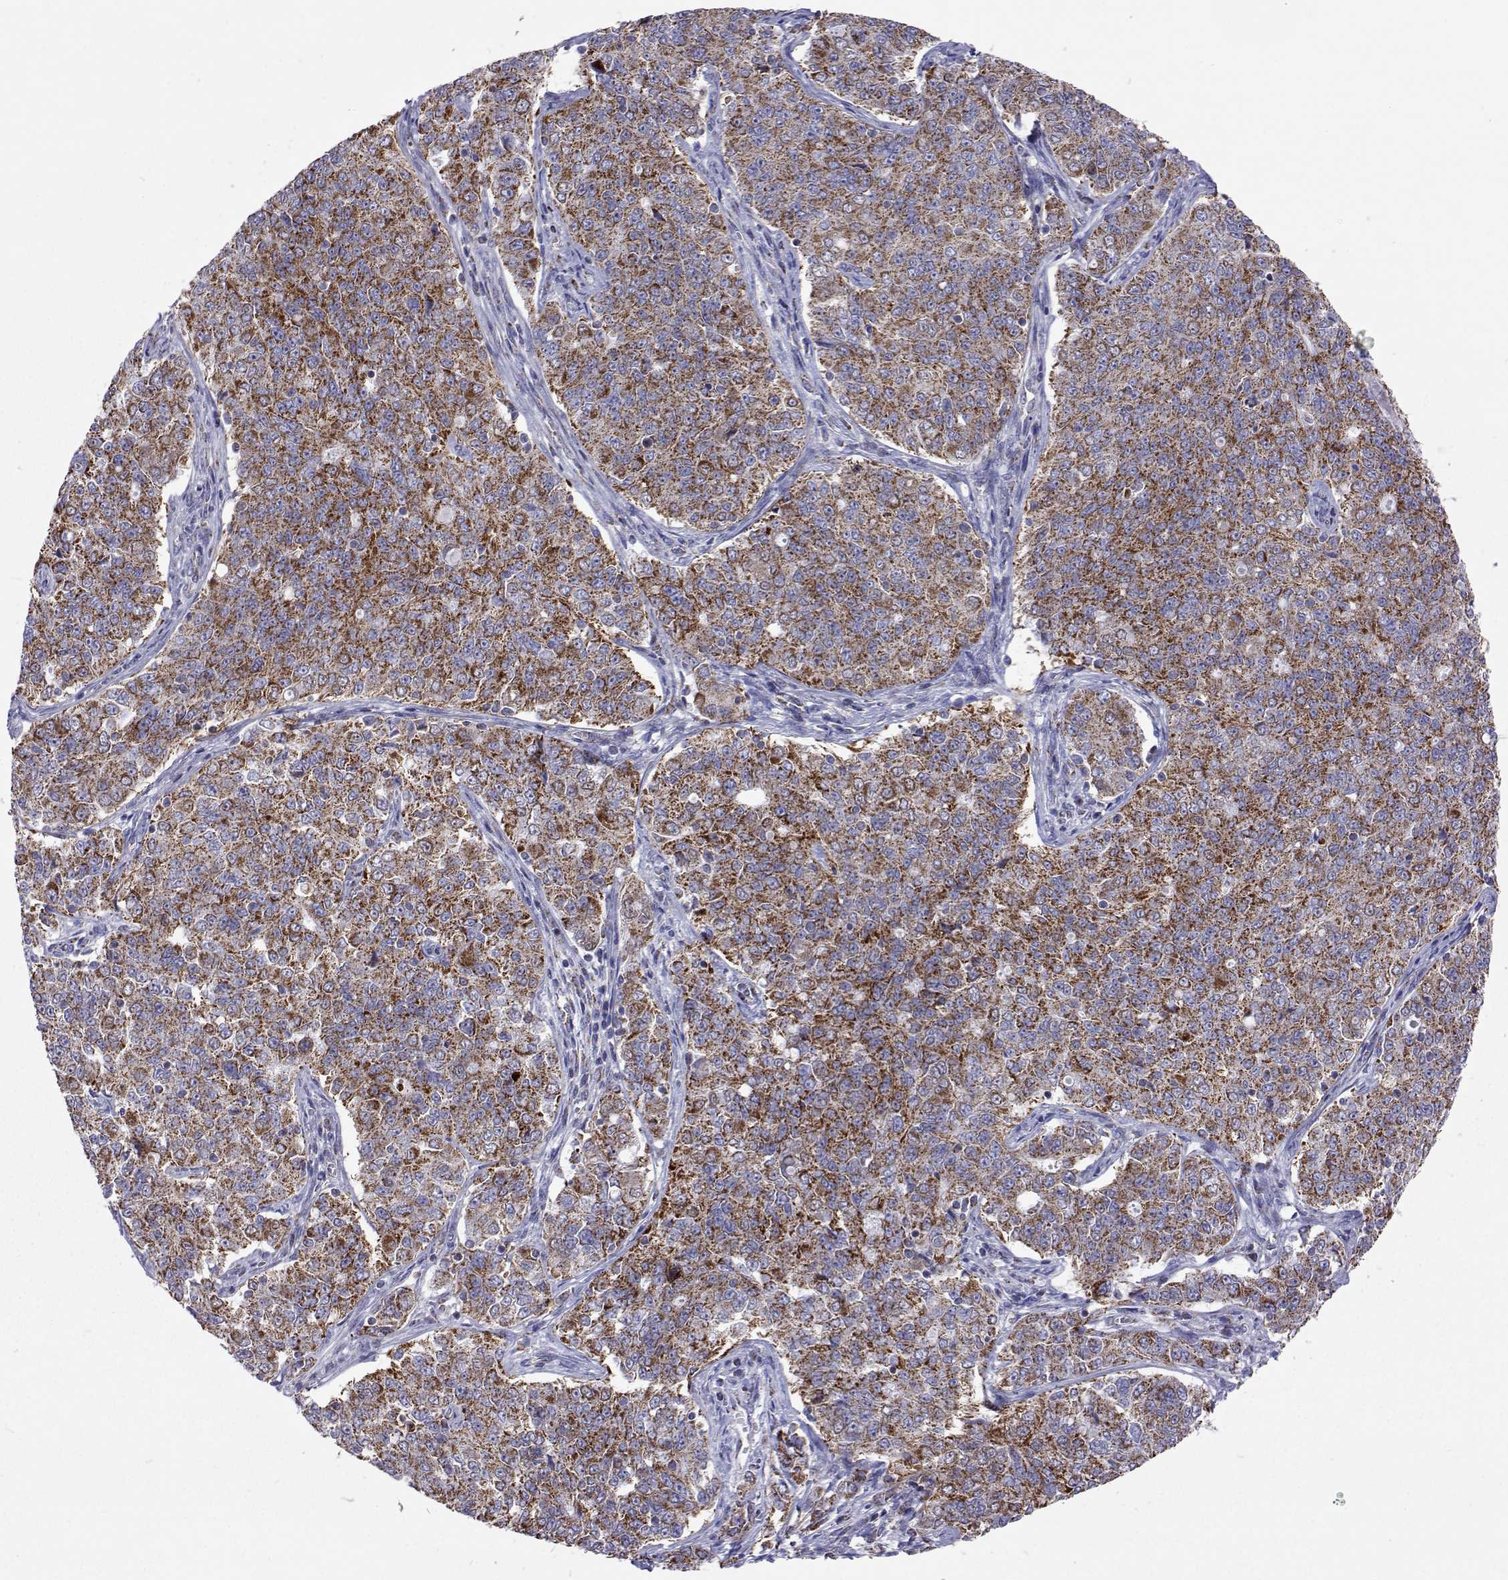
{"staining": {"intensity": "strong", "quantity": ">75%", "location": "cytoplasmic/membranous"}, "tissue": "endometrial cancer", "cell_type": "Tumor cells", "image_type": "cancer", "snomed": [{"axis": "morphology", "description": "Adenocarcinoma, NOS"}, {"axis": "topography", "description": "Endometrium"}], "caption": "IHC histopathology image of neoplastic tissue: human endometrial cancer stained using IHC exhibits high levels of strong protein expression localized specifically in the cytoplasmic/membranous of tumor cells, appearing as a cytoplasmic/membranous brown color.", "gene": "MCCC2", "patient": {"sex": "female", "age": 43}}